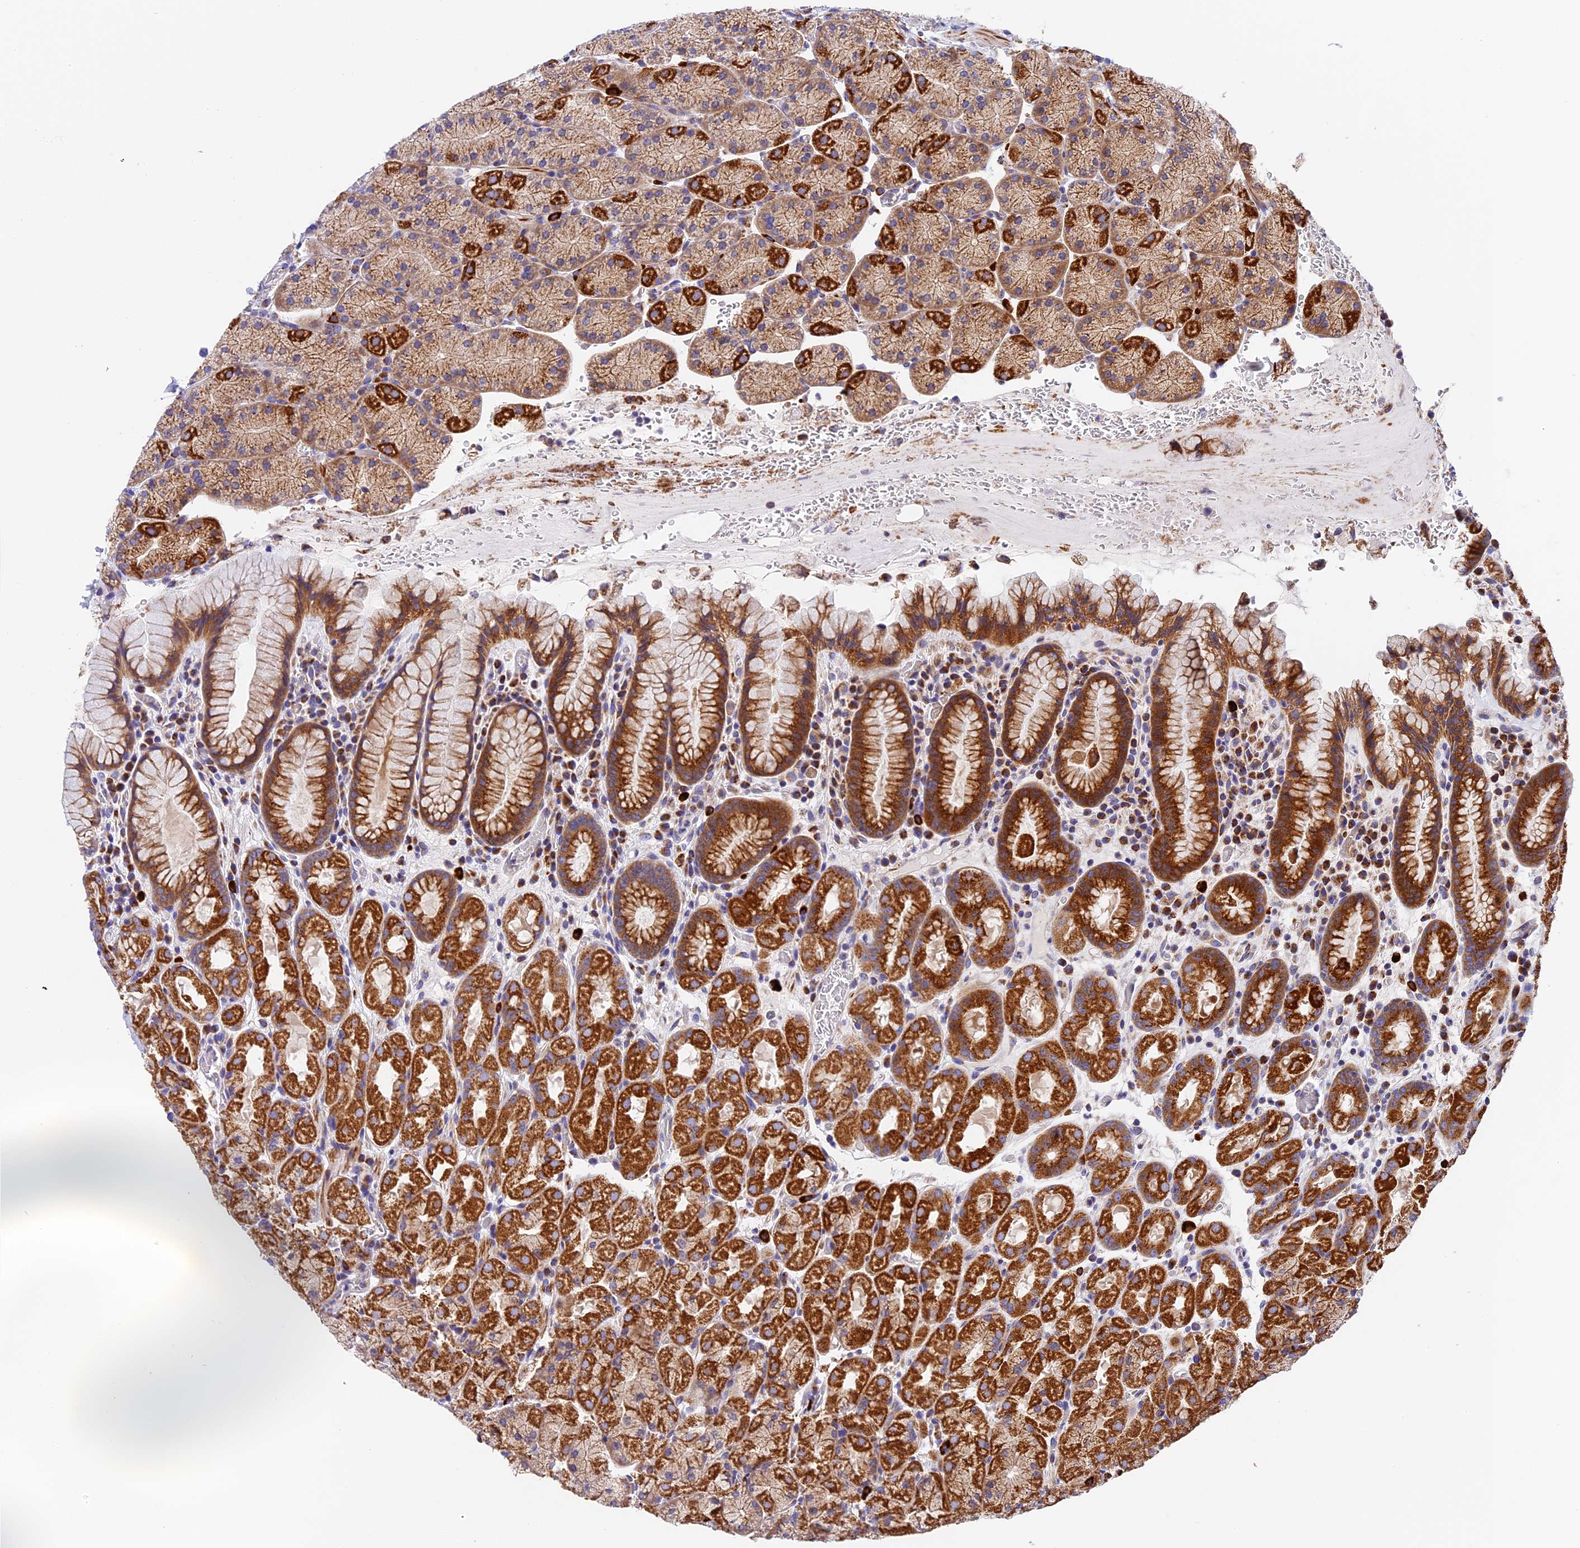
{"staining": {"intensity": "strong", "quantity": "25%-75%", "location": "cytoplasmic/membranous"}, "tissue": "stomach", "cell_type": "Glandular cells", "image_type": "normal", "snomed": [{"axis": "morphology", "description": "Normal tissue, NOS"}, {"axis": "topography", "description": "Stomach, upper"}, {"axis": "topography", "description": "Stomach, lower"}], "caption": "Glandular cells demonstrate high levels of strong cytoplasmic/membranous staining in approximately 25%-75% of cells in normal stomach.", "gene": "MRAS", "patient": {"sex": "male", "age": 80}}